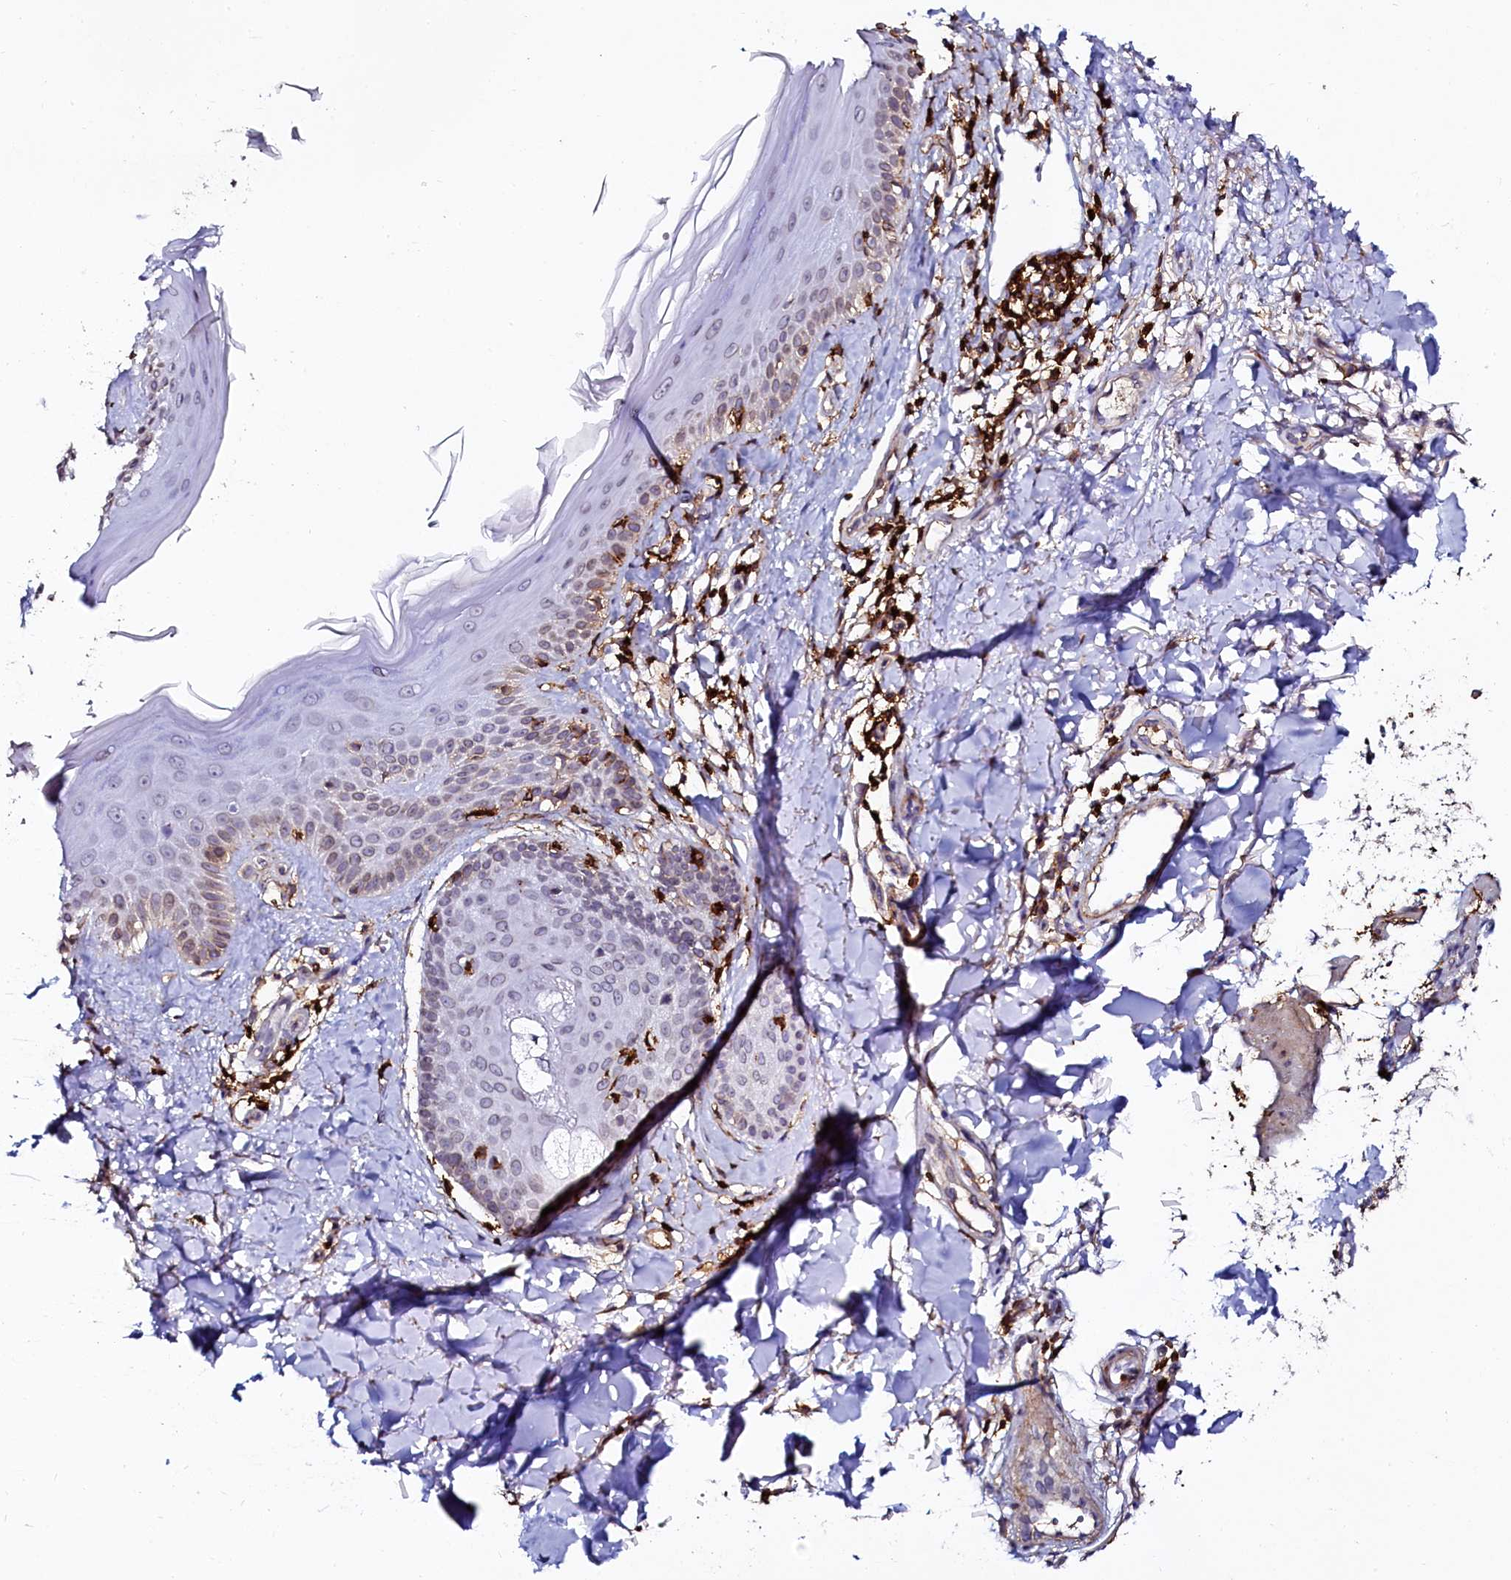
{"staining": {"intensity": "negative", "quantity": "none", "location": "none"}, "tissue": "skin", "cell_type": "Fibroblasts", "image_type": "normal", "snomed": [{"axis": "morphology", "description": "Normal tissue, NOS"}, {"axis": "topography", "description": "Skin"}], "caption": "IHC of benign human skin displays no expression in fibroblasts.", "gene": "AAAS", "patient": {"sex": "male", "age": 52}}